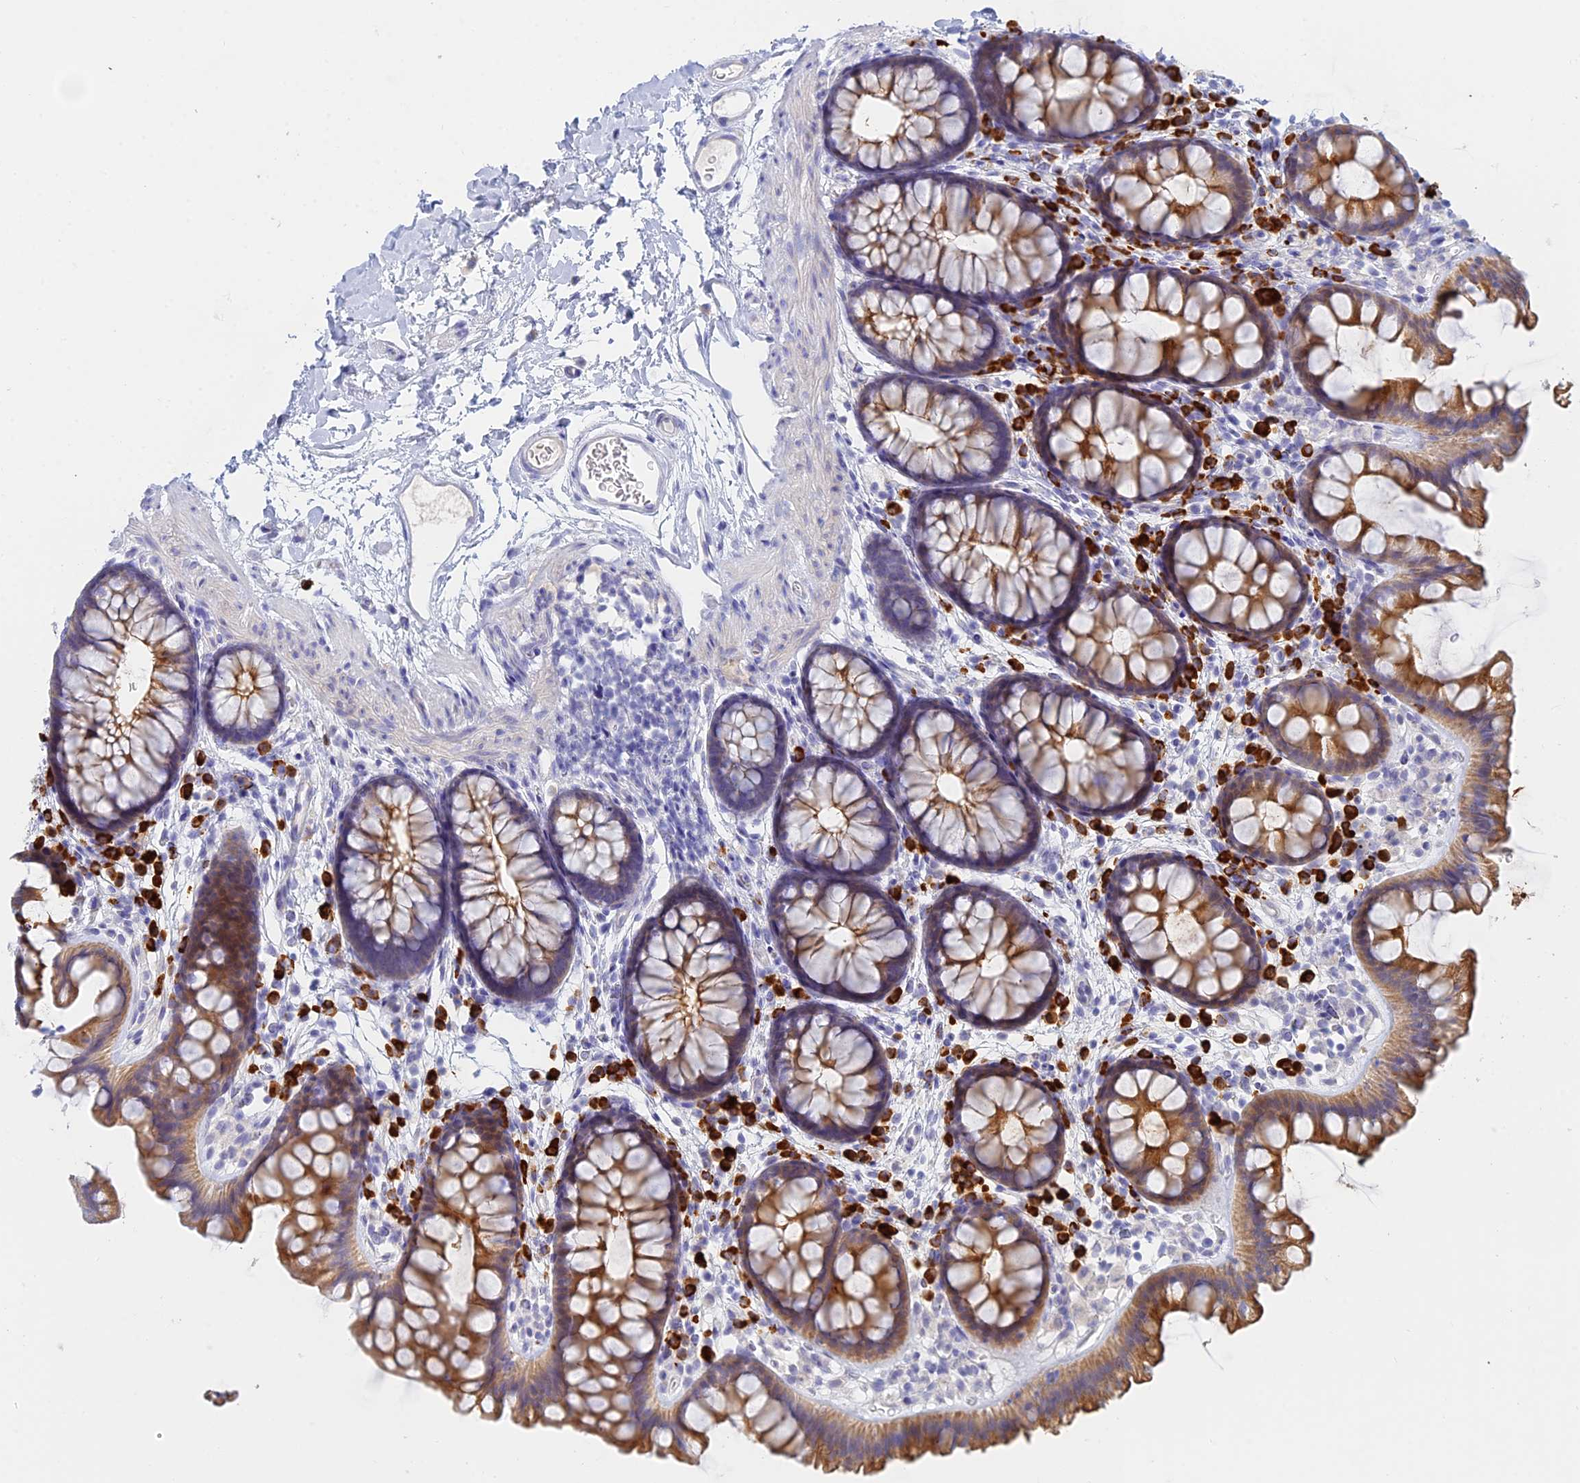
{"staining": {"intensity": "negative", "quantity": "none", "location": "none"}, "tissue": "colon", "cell_type": "Endothelial cells", "image_type": "normal", "snomed": [{"axis": "morphology", "description": "Normal tissue, NOS"}, {"axis": "topography", "description": "Colon"}], "caption": "An image of colon stained for a protein reveals no brown staining in endothelial cells.", "gene": "CEP152", "patient": {"sex": "female", "age": 62}}